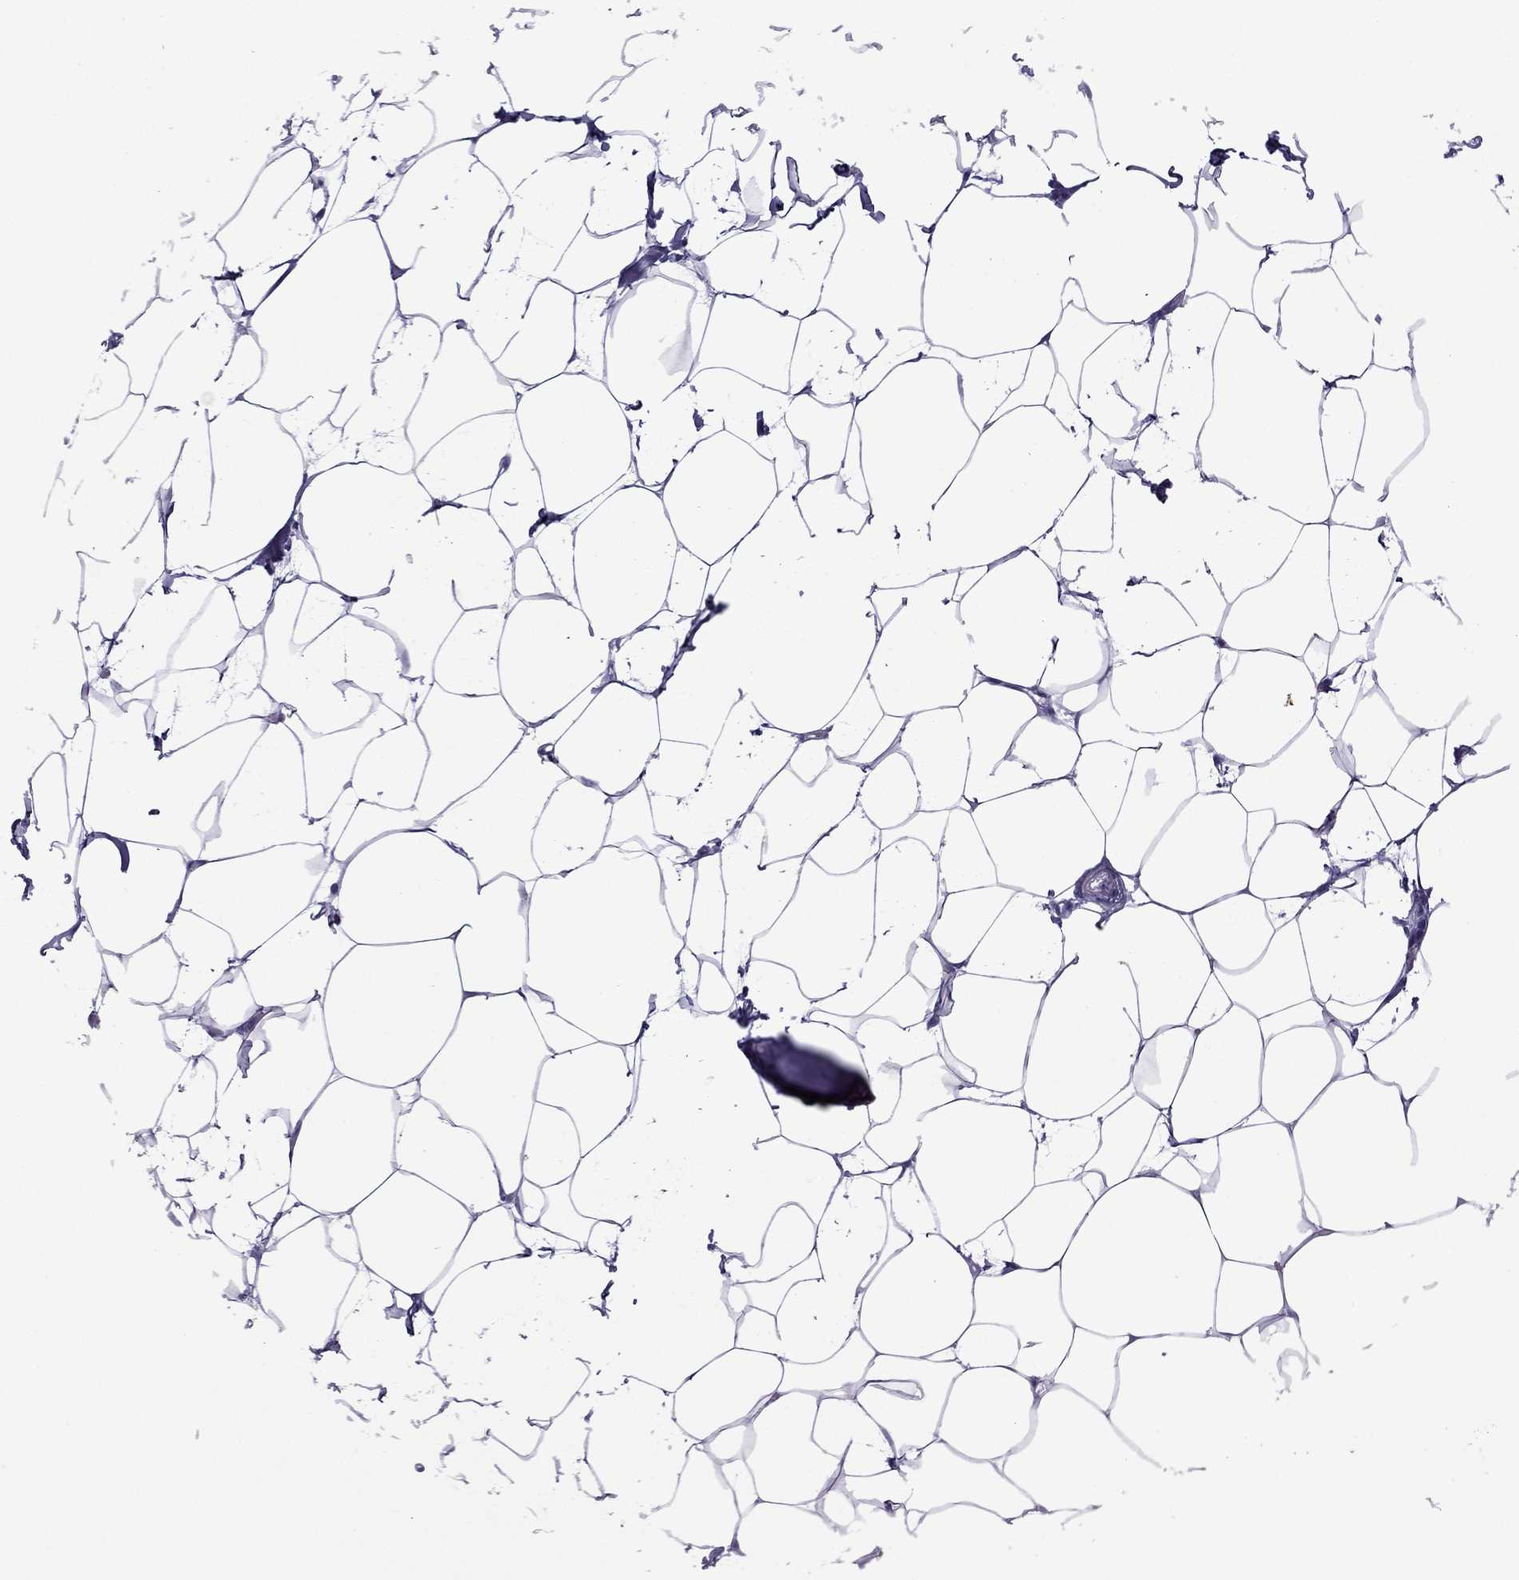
{"staining": {"intensity": "negative", "quantity": "none", "location": "none"}, "tissue": "breast", "cell_type": "Adipocytes", "image_type": "normal", "snomed": [{"axis": "morphology", "description": "Normal tissue, NOS"}, {"axis": "topography", "description": "Breast"}], "caption": "Immunohistochemistry (IHC) of benign breast displays no staining in adipocytes. Brightfield microscopy of immunohistochemistry stained with DAB (3,3'-diaminobenzidine) (brown) and hematoxylin (blue), captured at high magnification.", "gene": "TFF3", "patient": {"sex": "female", "age": 32}}